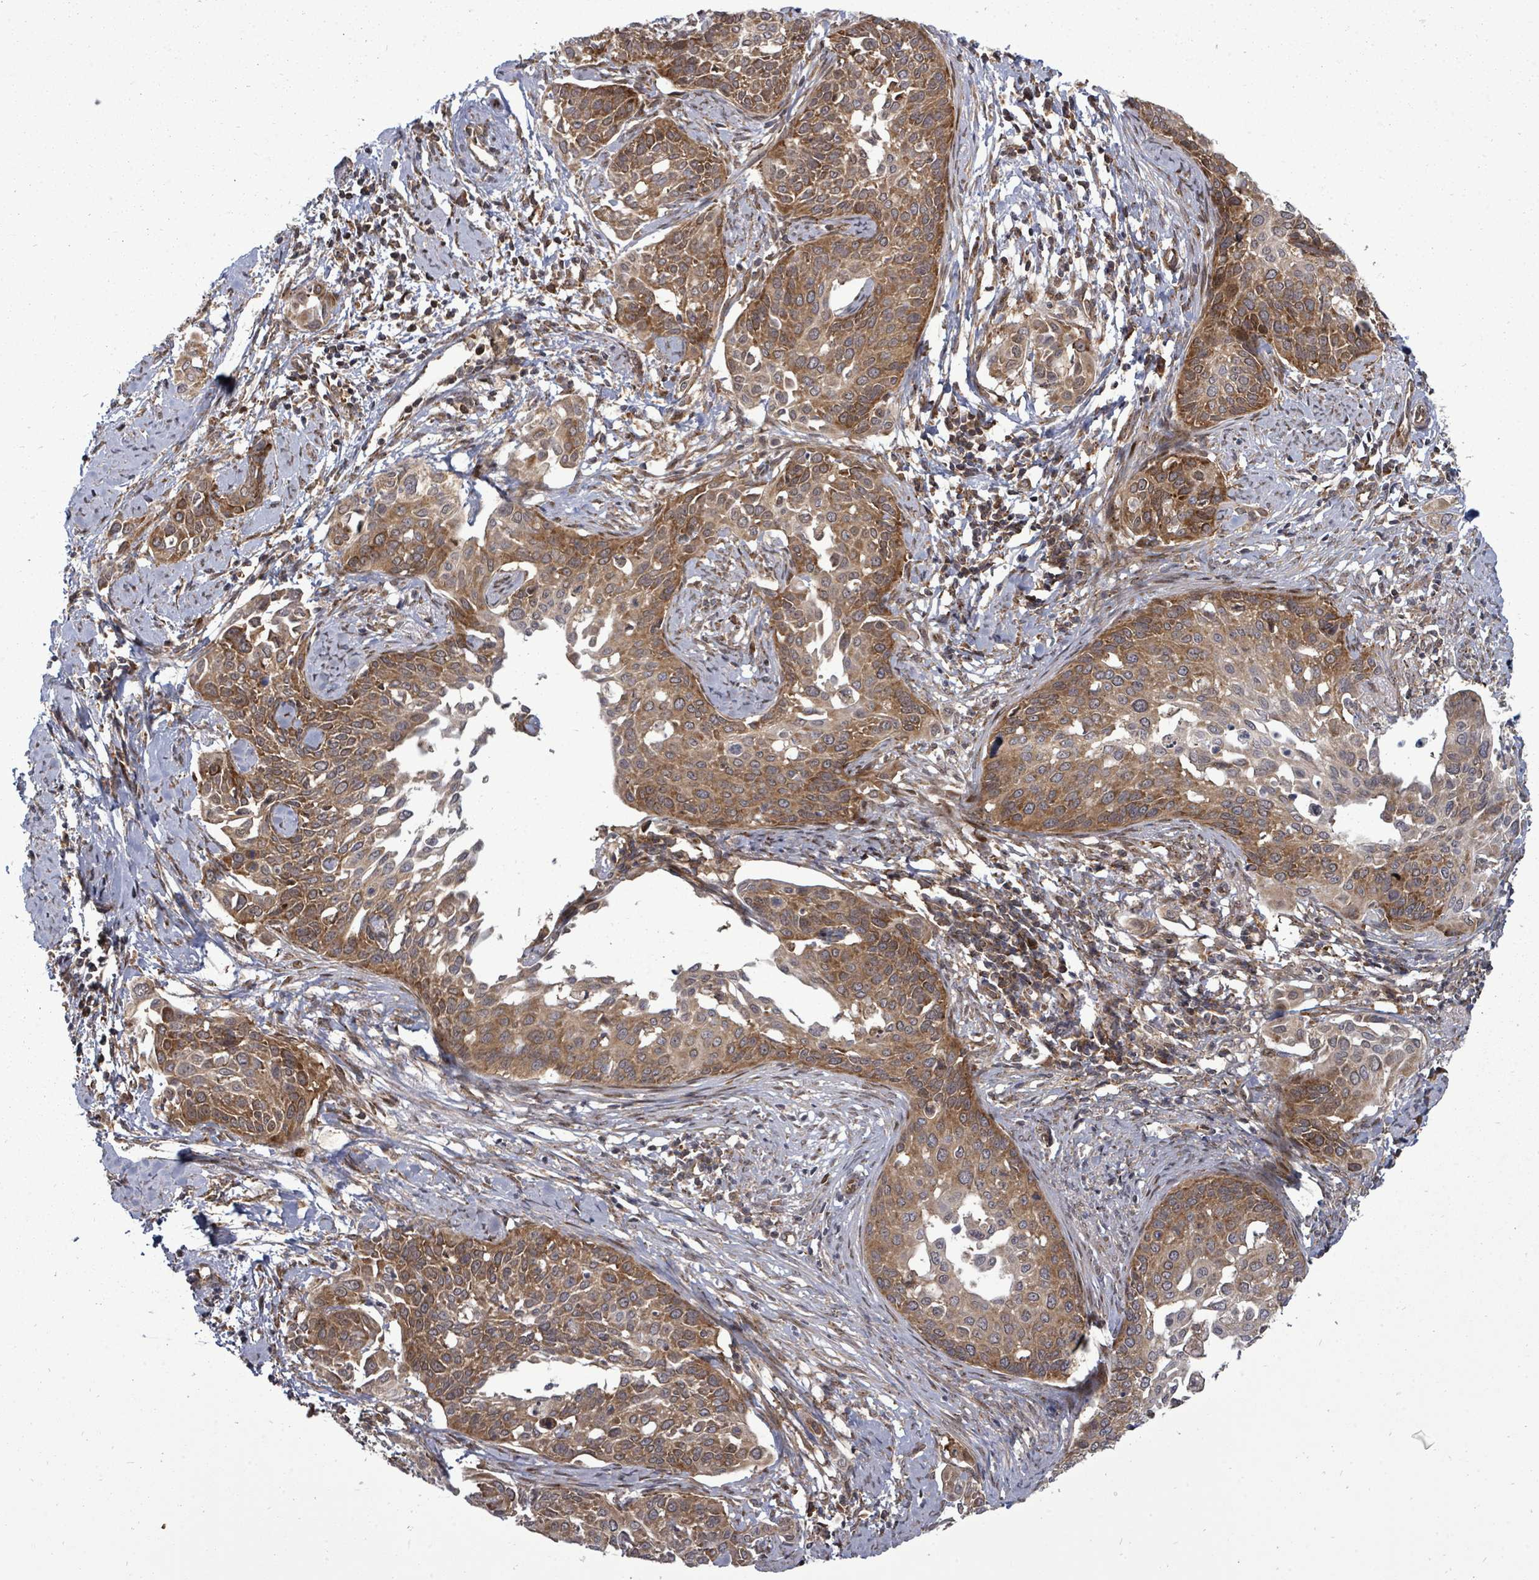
{"staining": {"intensity": "moderate", "quantity": ">75%", "location": "cytoplasmic/membranous"}, "tissue": "cervical cancer", "cell_type": "Tumor cells", "image_type": "cancer", "snomed": [{"axis": "morphology", "description": "Squamous cell carcinoma, NOS"}, {"axis": "topography", "description": "Cervix"}], "caption": "Immunohistochemical staining of human cervical cancer (squamous cell carcinoma) shows medium levels of moderate cytoplasmic/membranous expression in approximately >75% of tumor cells. The staining was performed using DAB (3,3'-diaminobenzidine) to visualize the protein expression in brown, while the nuclei were stained in blue with hematoxylin (Magnification: 20x).", "gene": "EIF3C", "patient": {"sex": "female", "age": 44}}